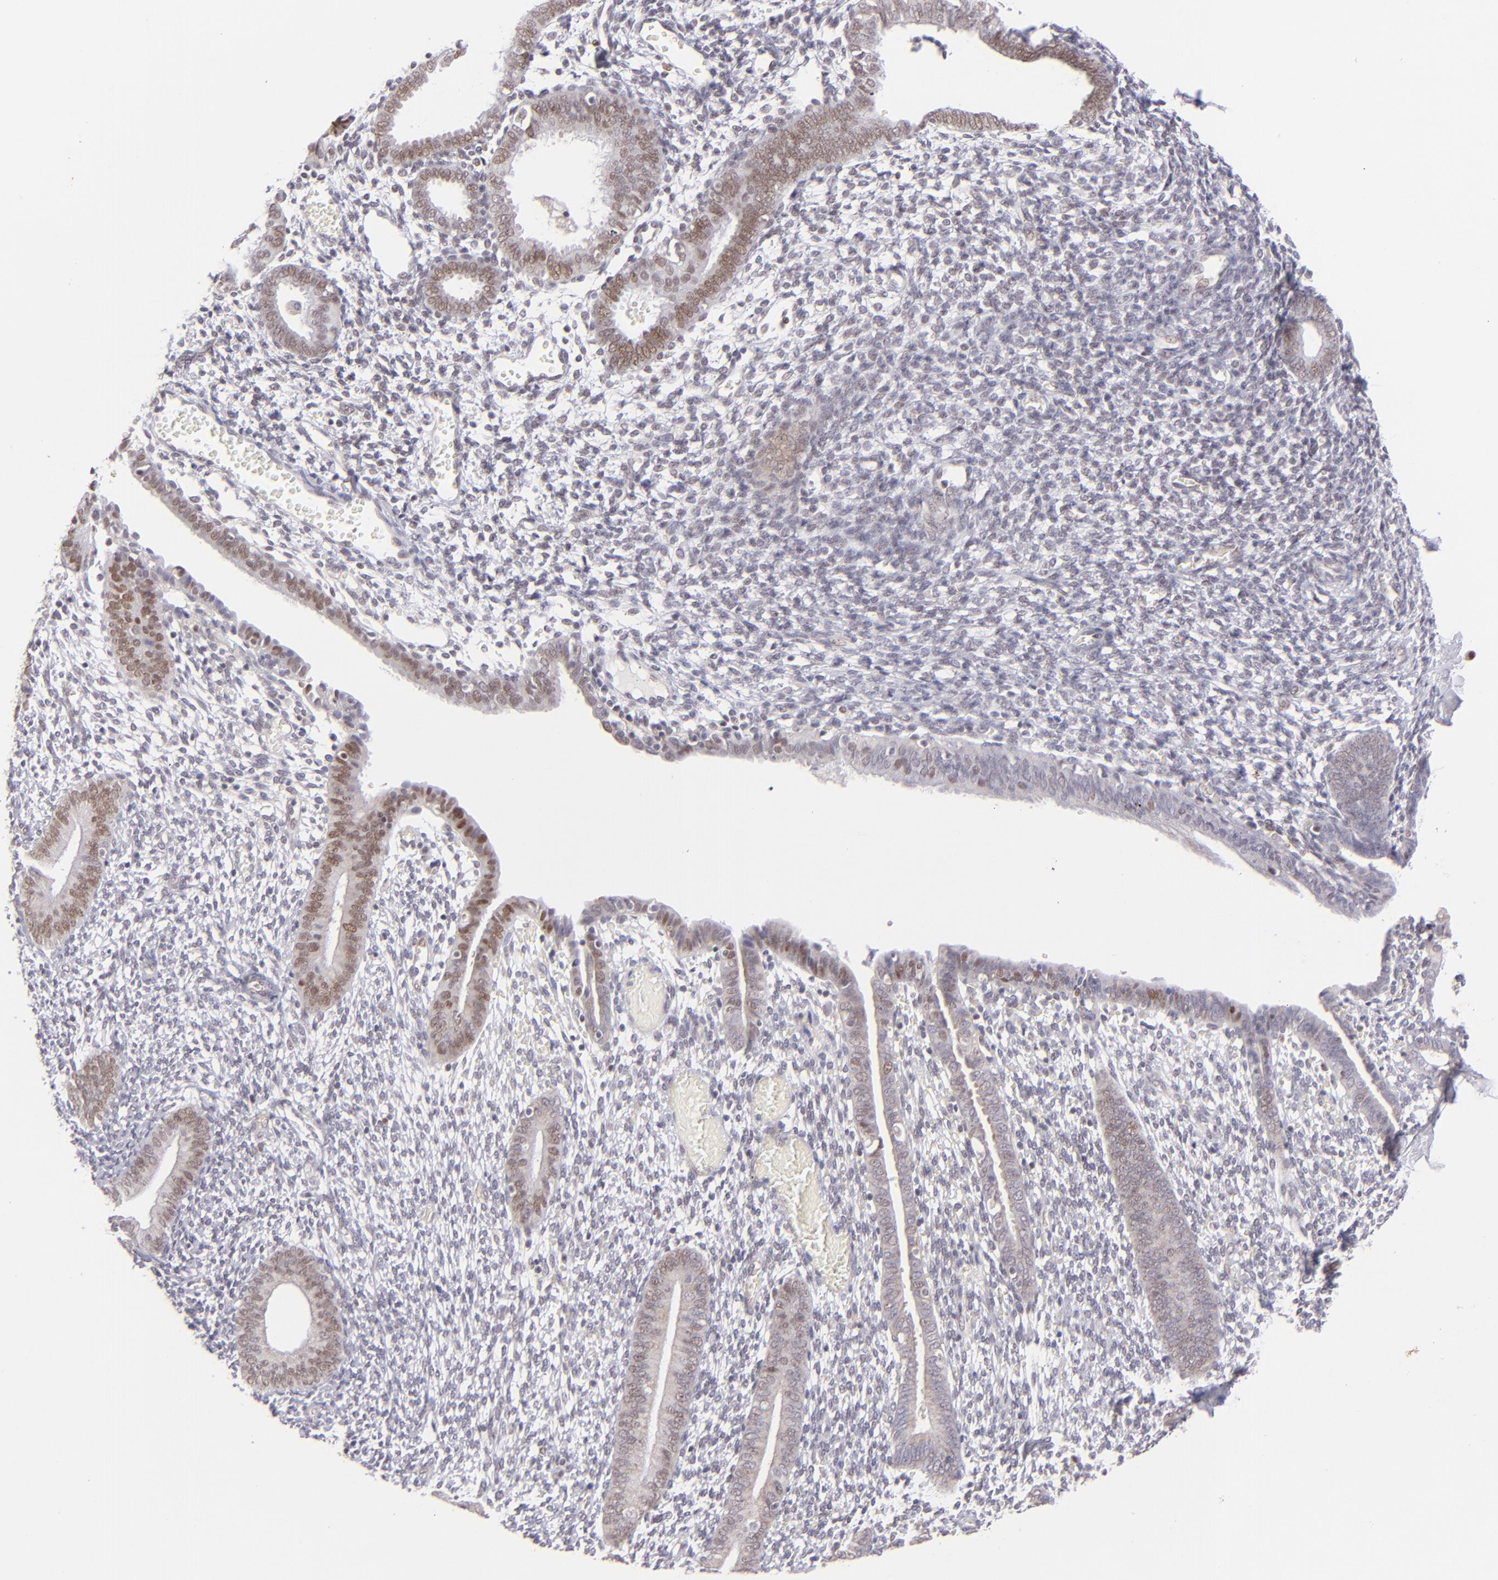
{"staining": {"intensity": "negative", "quantity": "none", "location": "none"}, "tissue": "endometrium", "cell_type": "Cells in endometrial stroma", "image_type": "normal", "snomed": [{"axis": "morphology", "description": "Normal tissue, NOS"}, {"axis": "topography", "description": "Smooth muscle"}, {"axis": "topography", "description": "Endometrium"}], "caption": "There is no significant positivity in cells in endometrial stroma of endometrium. (DAB immunohistochemistry (IHC), high magnification).", "gene": "POU2F1", "patient": {"sex": "female", "age": 57}}